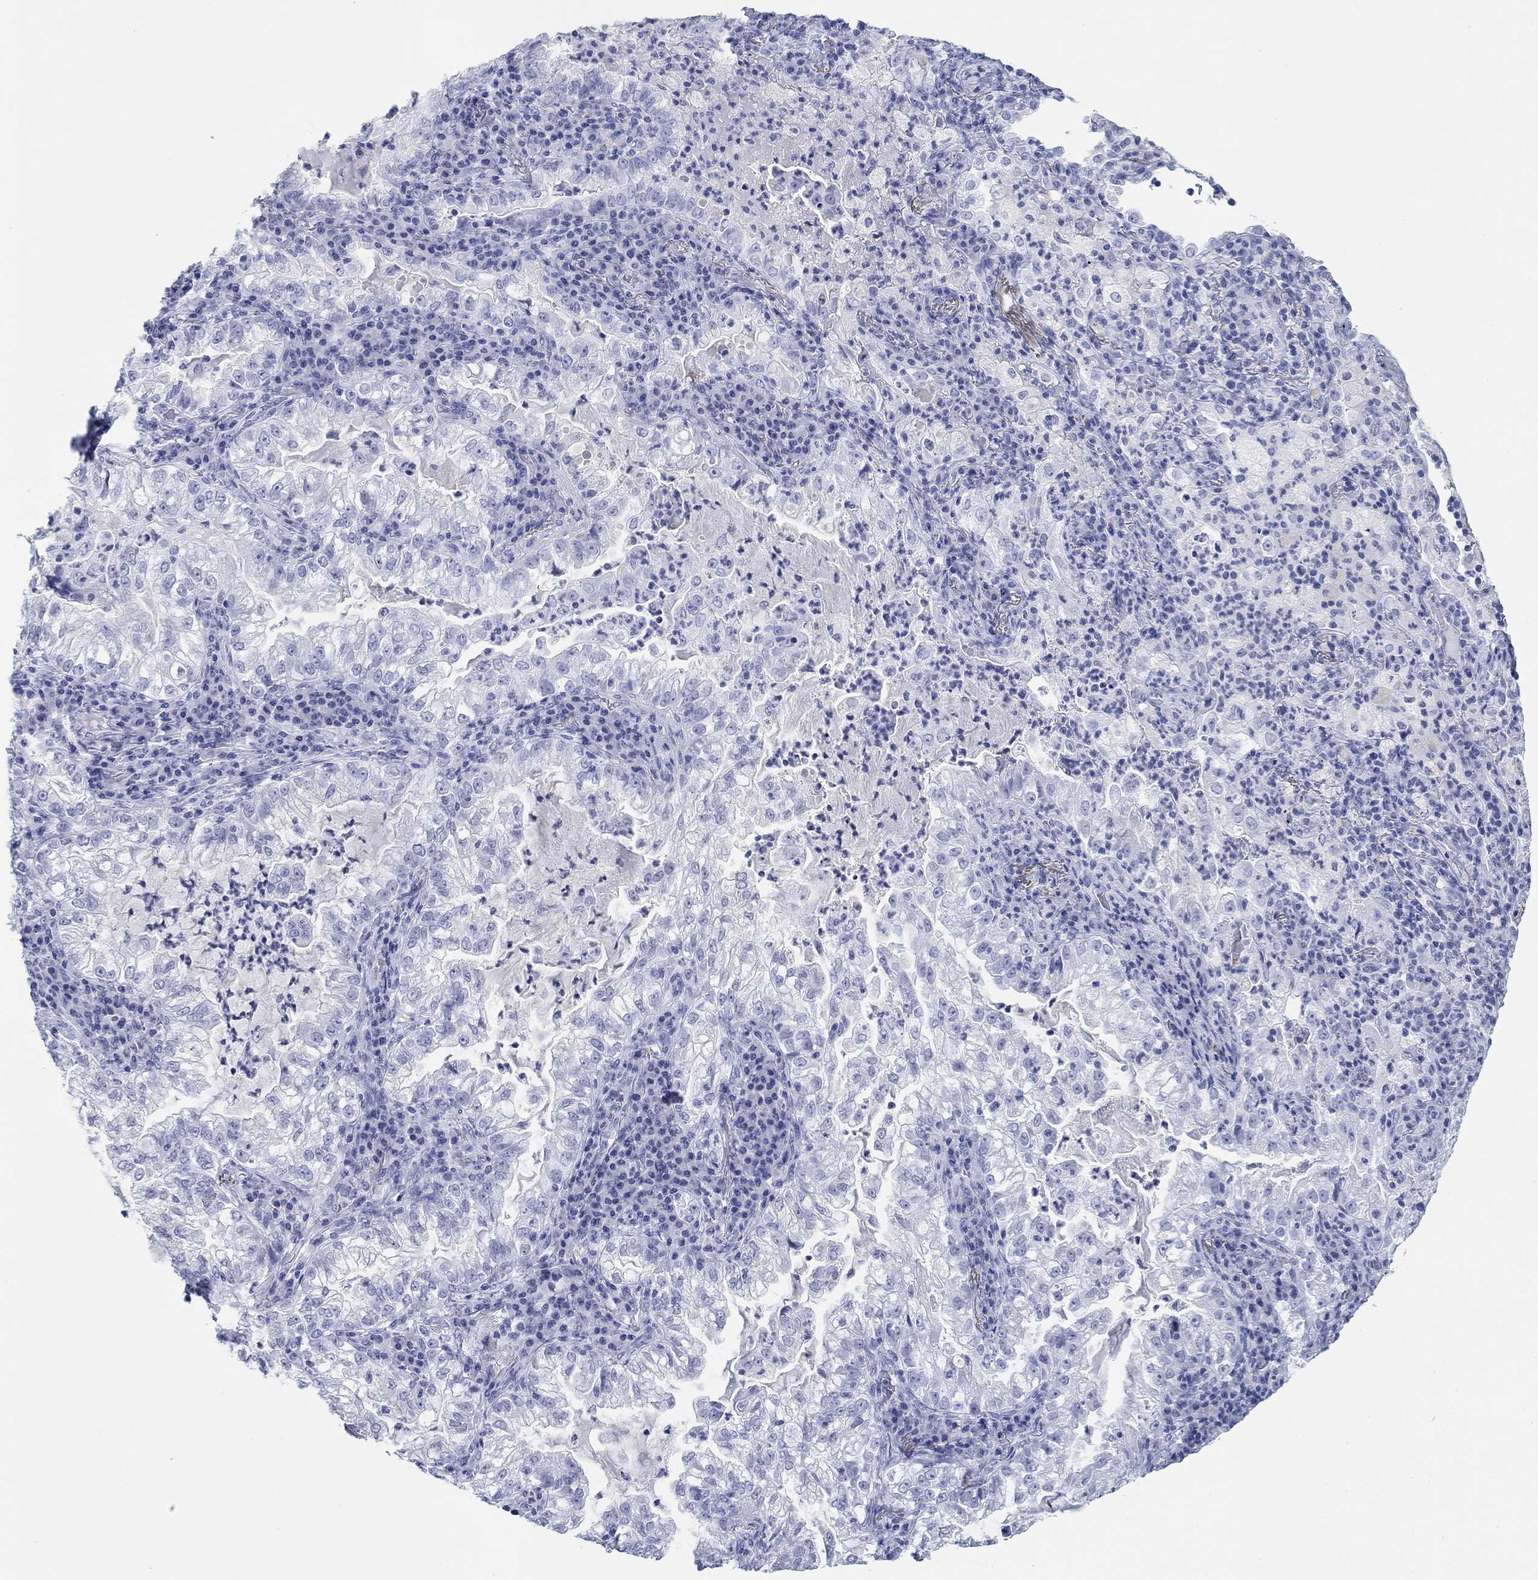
{"staining": {"intensity": "negative", "quantity": "none", "location": "none"}, "tissue": "lung cancer", "cell_type": "Tumor cells", "image_type": "cancer", "snomed": [{"axis": "morphology", "description": "Adenocarcinoma, NOS"}, {"axis": "topography", "description": "Lung"}], "caption": "Immunohistochemistry image of human lung cancer stained for a protein (brown), which demonstrates no staining in tumor cells.", "gene": "PDYN", "patient": {"sex": "female", "age": 73}}